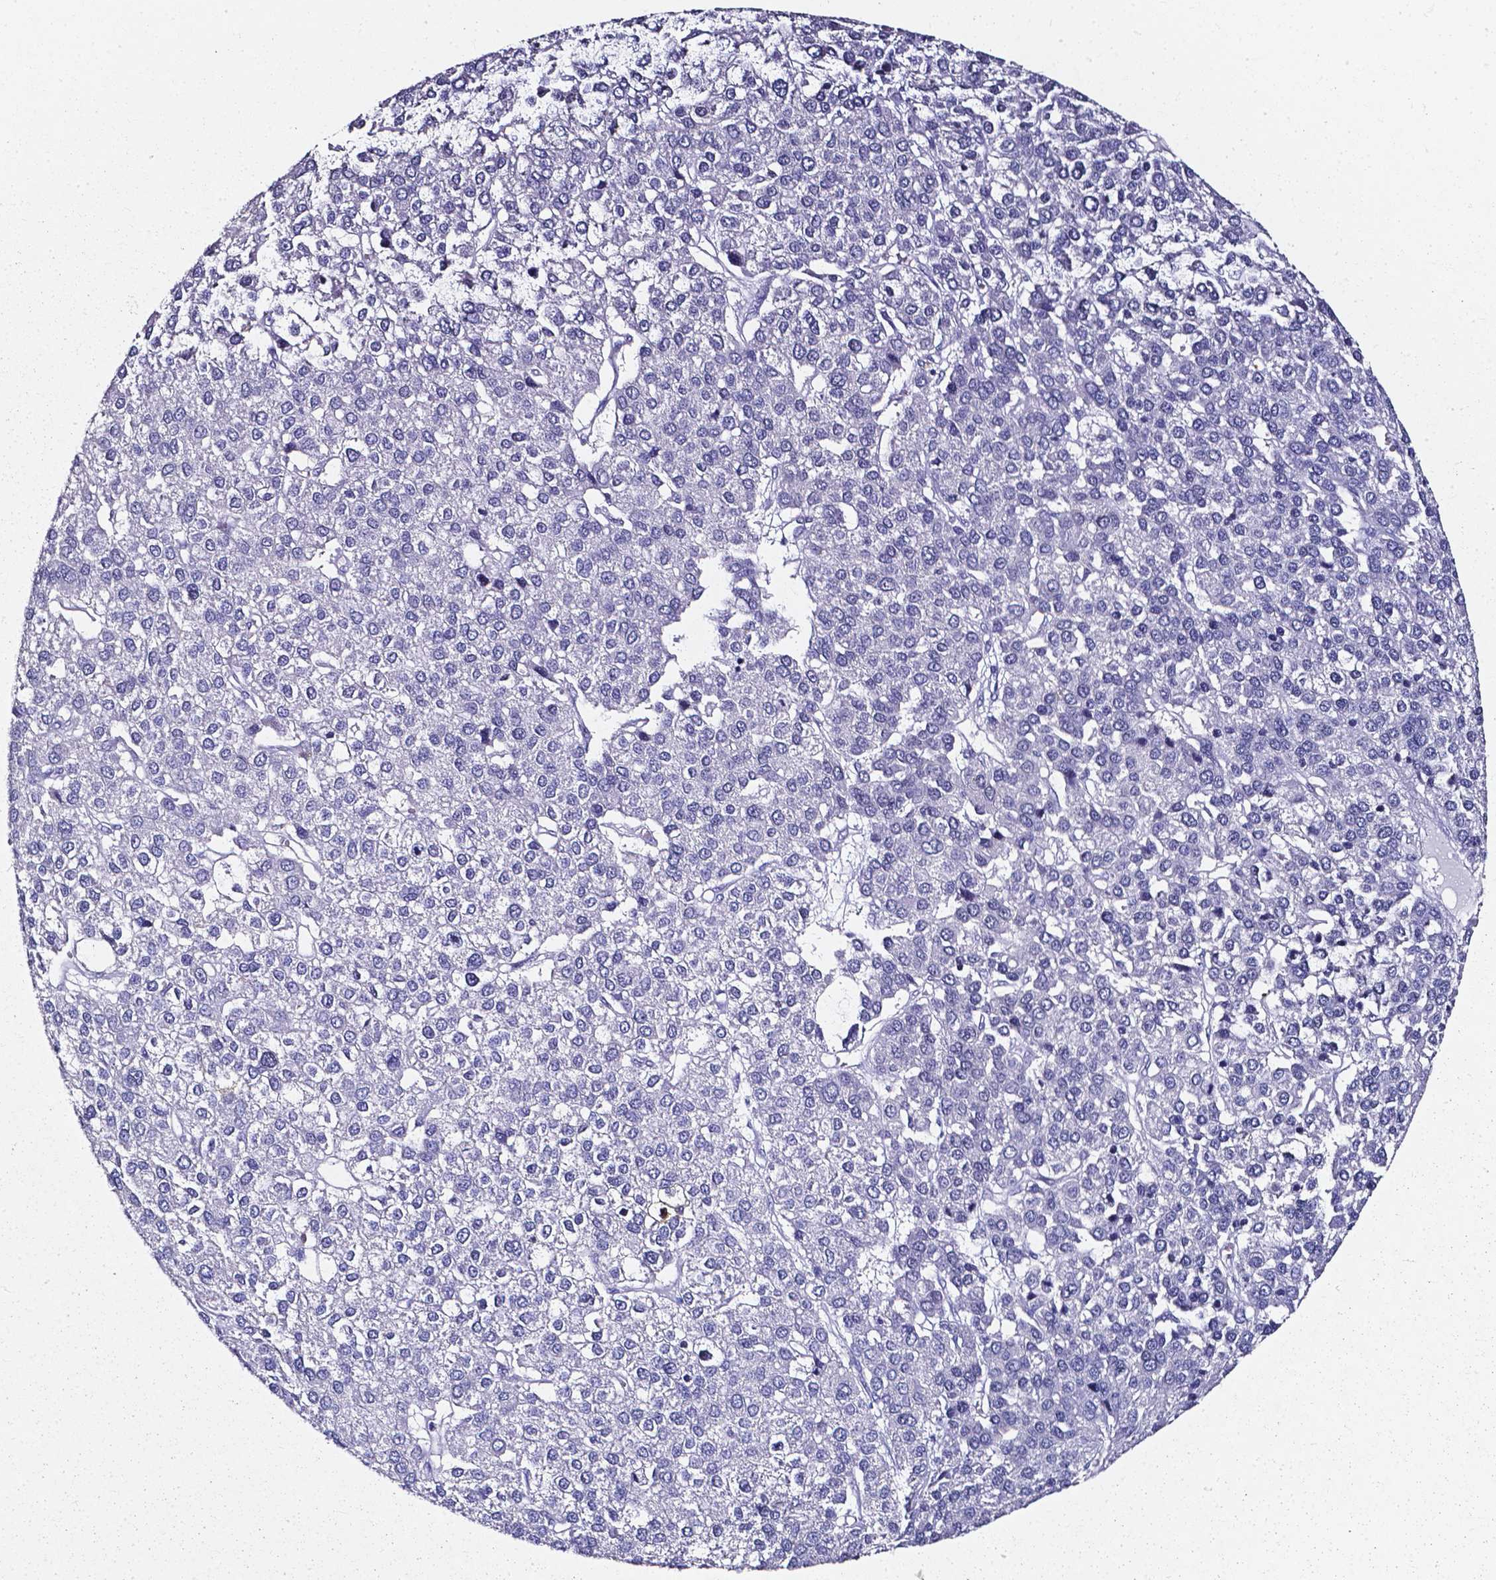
{"staining": {"intensity": "strong", "quantity": "<25%", "location": "cytoplasmic/membranous,nuclear"}, "tissue": "liver cancer", "cell_type": "Tumor cells", "image_type": "cancer", "snomed": [{"axis": "morphology", "description": "Carcinoma, Hepatocellular, NOS"}, {"axis": "topography", "description": "Liver"}], "caption": "Immunohistochemical staining of human hepatocellular carcinoma (liver) shows medium levels of strong cytoplasmic/membranous and nuclear positivity in about <25% of tumor cells.", "gene": "AKR1B10", "patient": {"sex": "female", "age": 41}}